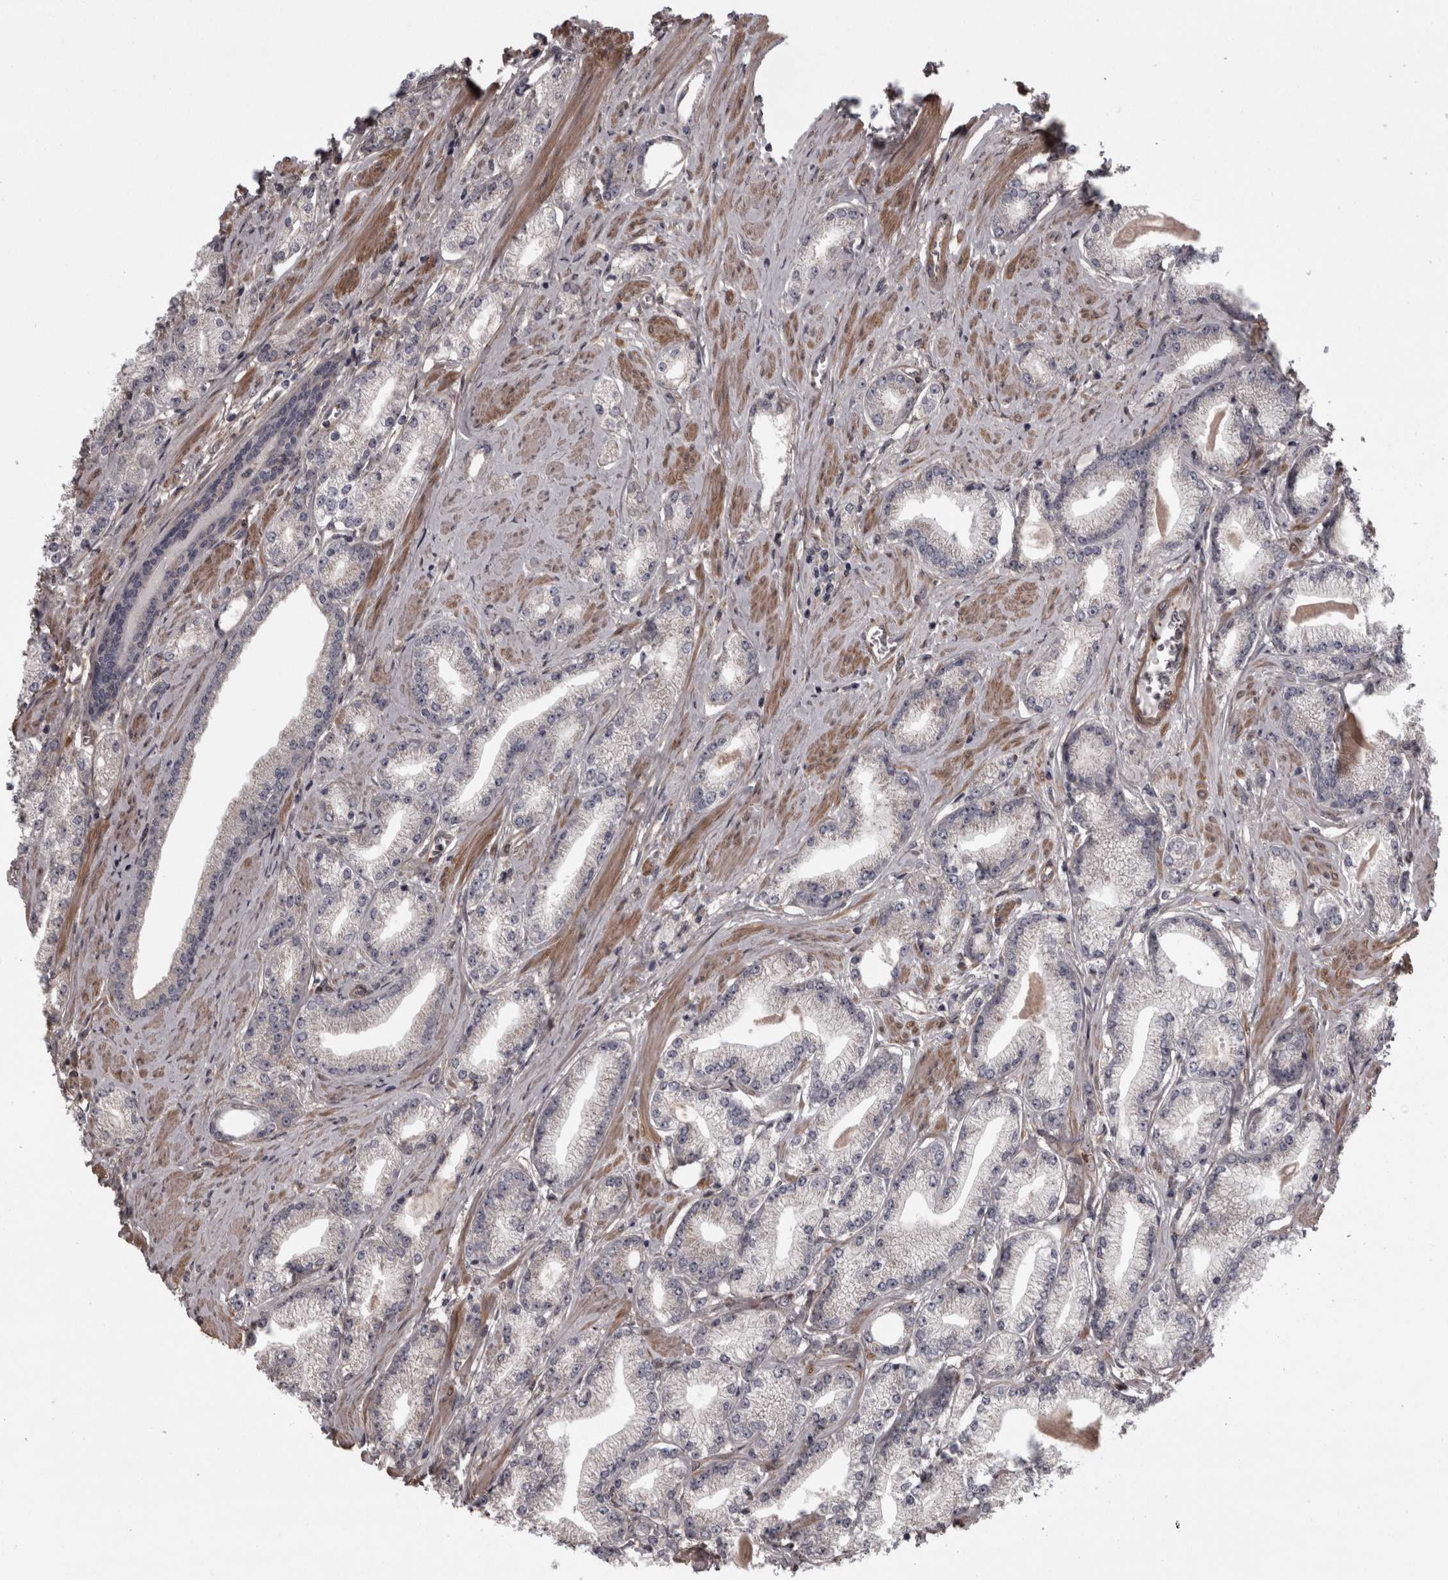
{"staining": {"intensity": "negative", "quantity": "none", "location": "none"}, "tissue": "prostate cancer", "cell_type": "Tumor cells", "image_type": "cancer", "snomed": [{"axis": "morphology", "description": "Adenocarcinoma, Low grade"}, {"axis": "topography", "description": "Prostate"}], "caption": "Tumor cells are negative for brown protein staining in prostate cancer.", "gene": "RSU1", "patient": {"sex": "male", "age": 62}}